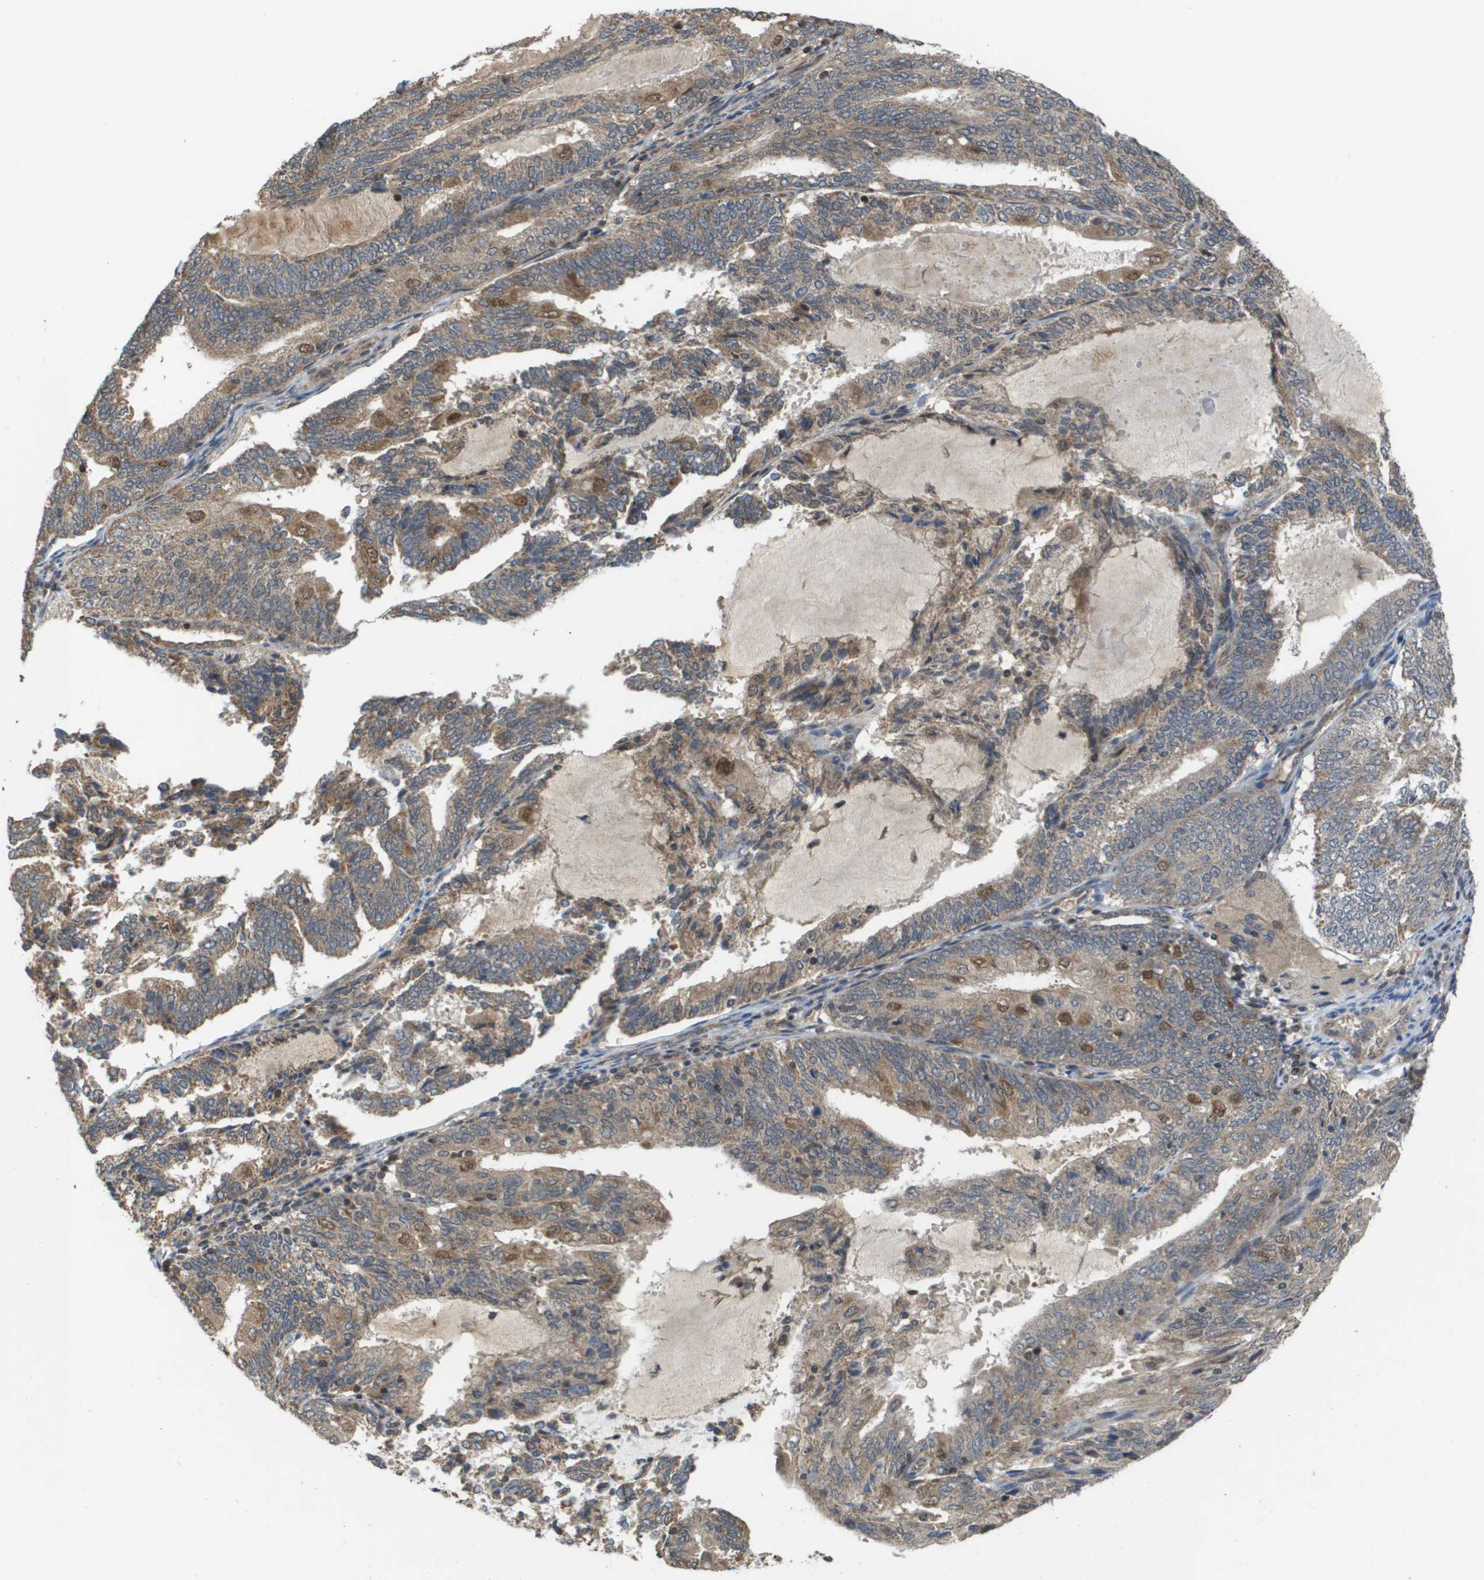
{"staining": {"intensity": "moderate", "quantity": ">75%", "location": "cytoplasmic/membranous"}, "tissue": "endometrial cancer", "cell_type": "Tumor cells", "image_type": "cancer", "snomed": [{"axis": "morphology", "description": "Adenocarcinoma, NOS"}, {"axis": "topography", "description": "Endometrium"}], "caption": "Endometrial cancer (adenocarcinoma) was stained to show a protein in brown. There is medium levels of moderate cytoplasmic/membranous staining in about >75% of tumor cells.", "gene": "RBM38", "patient": {"sex": "female", "age": 81}}